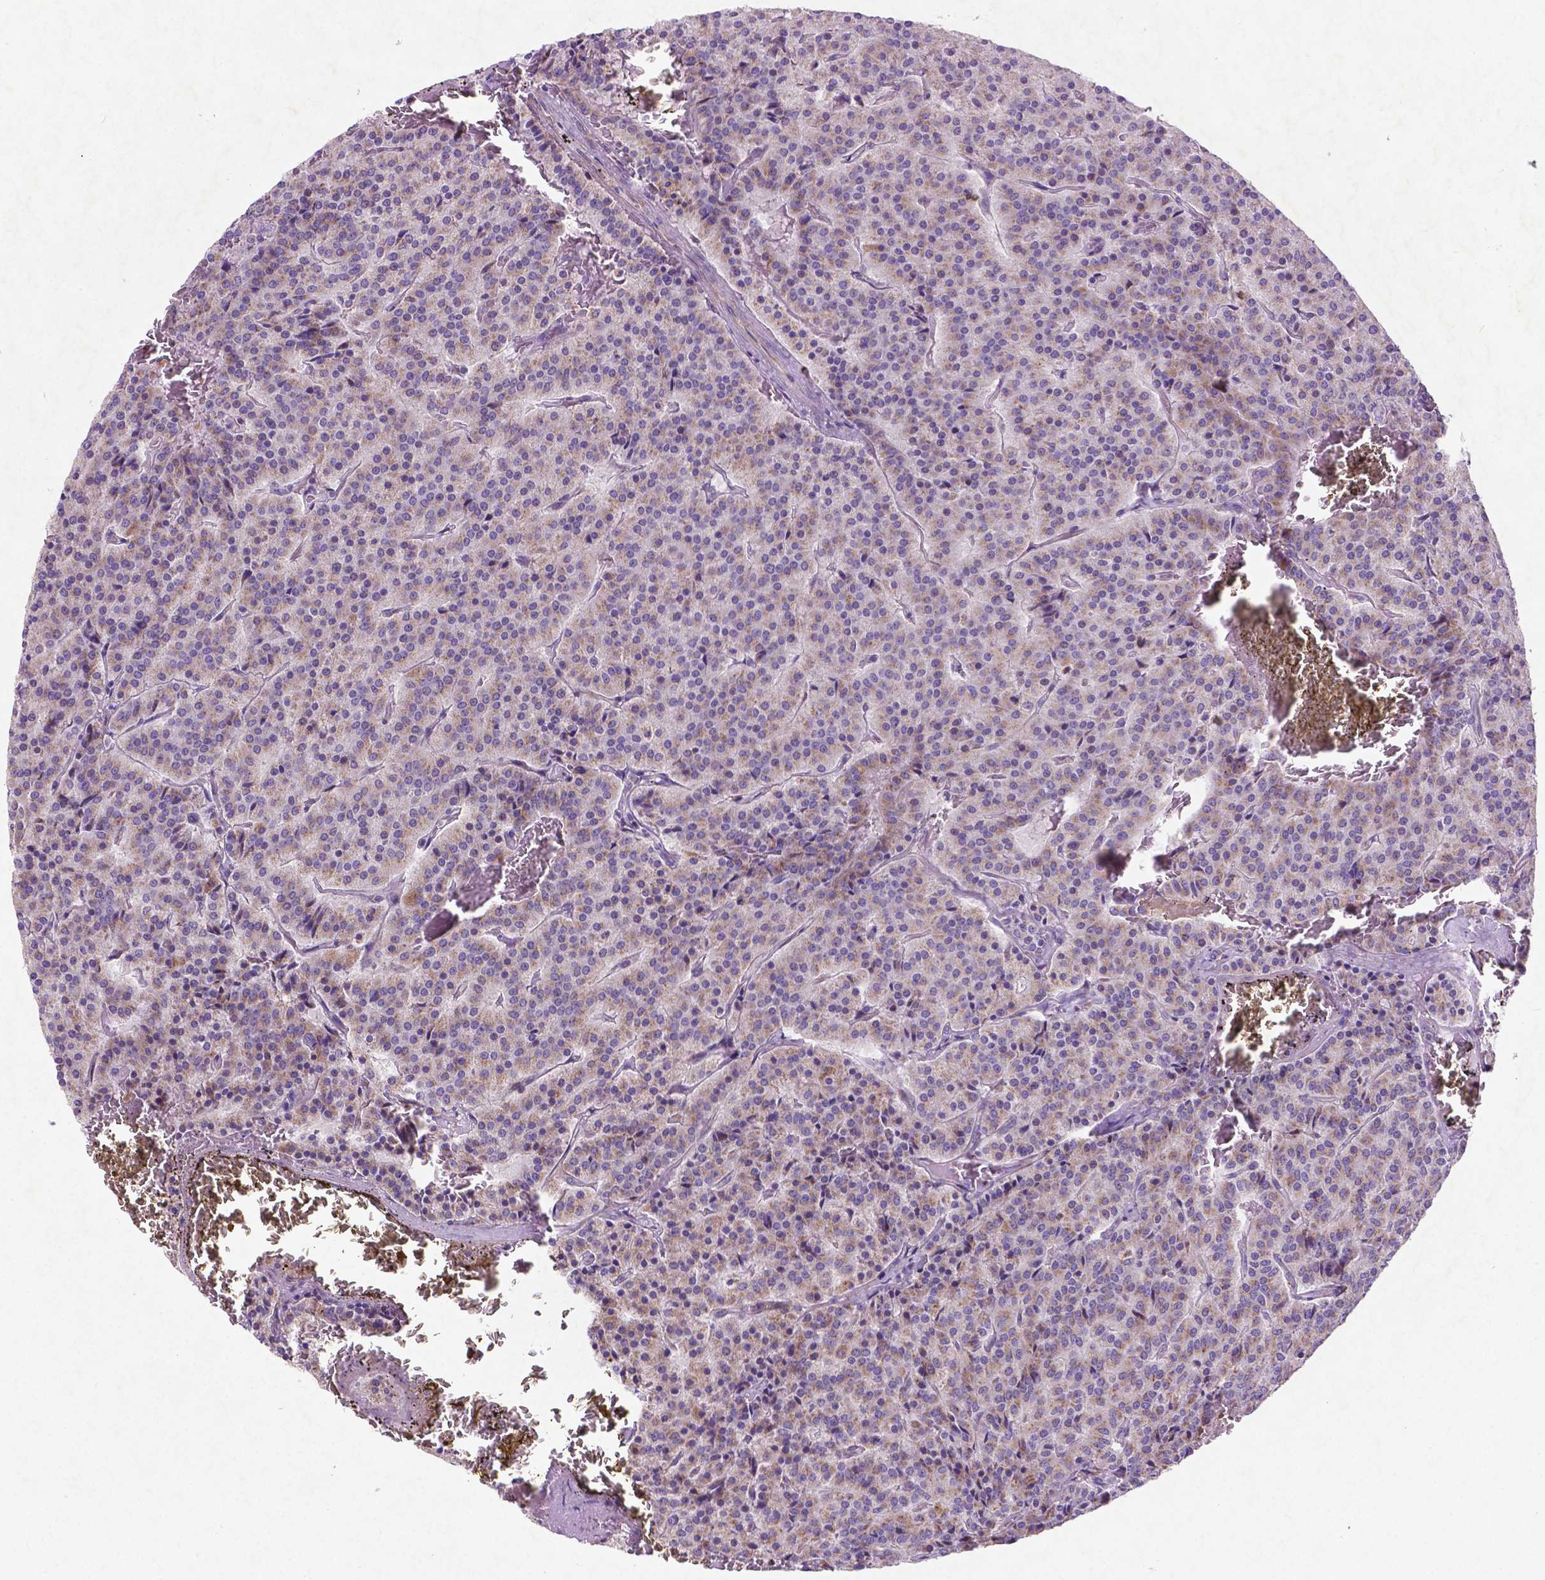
{"staining": {"intensity": "weak", "quantity": ">75%", "location": "cytoplasmic/membranous"}, "tissue": "carcinoid", "cell_type": "Tumor cells", "image_type": "cancer", "snomed": [{"axis": "morphology", "description": "Carcinoid, malignant, NOS"}, {"axis": "topography", "description": "Lung"}], "caption": "Immunohistochemistry photomicrograph of carcinoid stained for a protein (brown), which shows low levels of weak cytoplasmic/membranous expression in about >75% of tumor cells.", "gene": "ATG4D", "patient": {"sex": "male", "age": 70}}